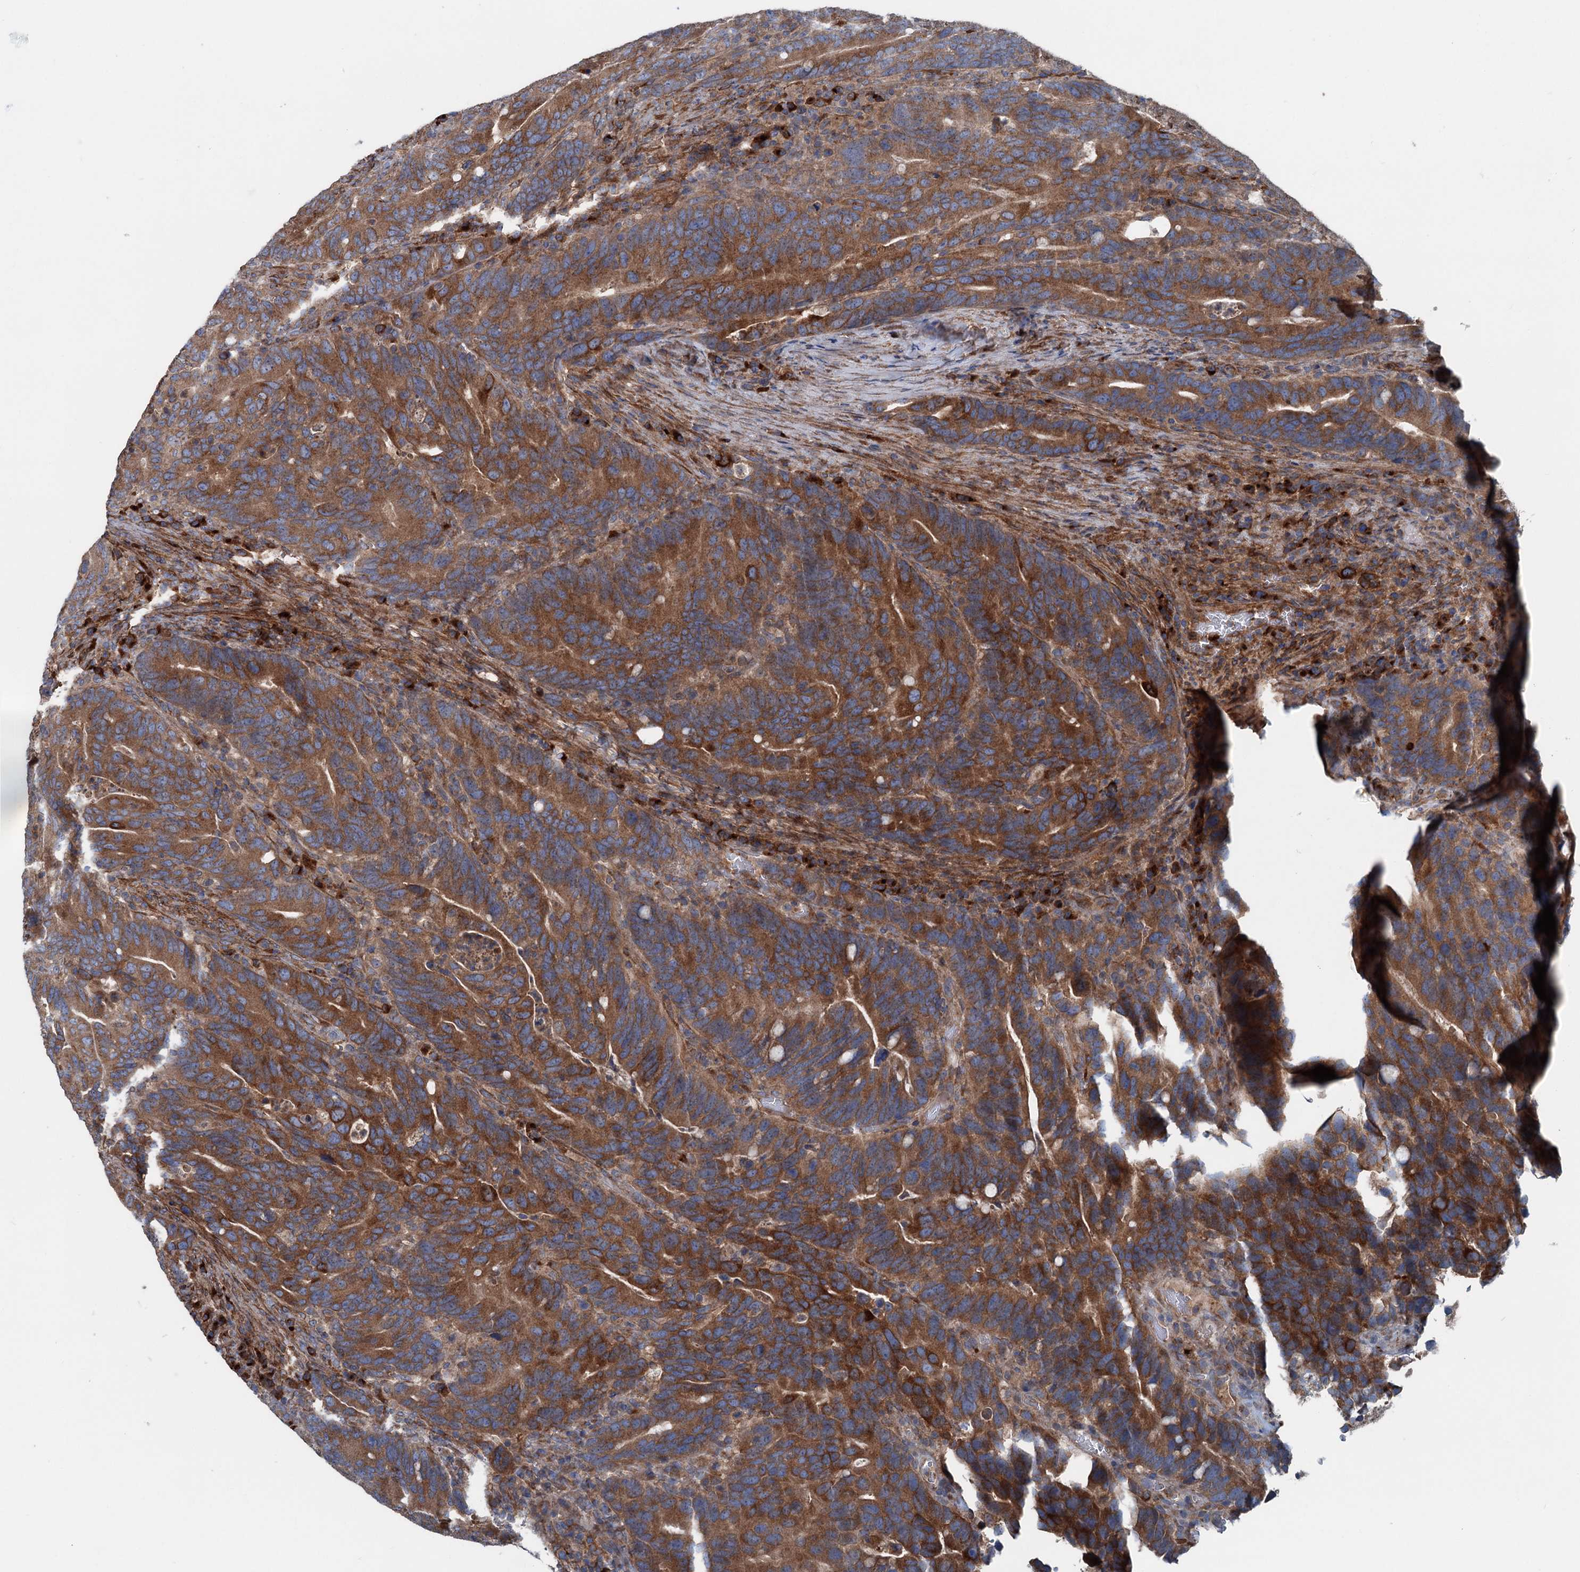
{"staining": {"intensity": "strong", "quantity": ">75%", "location": "cytoplasmic/membranous"}, "tissue": "colorectal cancer", "cell_type": "Tumor cells", "image_type": "cancer", "snomed": [{"axis": "morphology", "description": "Adenocarcinoma, NOS"}, {"axis": "topography", "description": "Colon"}], "caption": "IHC image of adenocarcinoma (colorectal) stained for a protein (brown), which exhibits high levels of strong cytoplasmic/membranous staining in about >75% of tumor cells.", "gene": "CALCOCO1", "patient": {"sex": "female", "age": 66}}